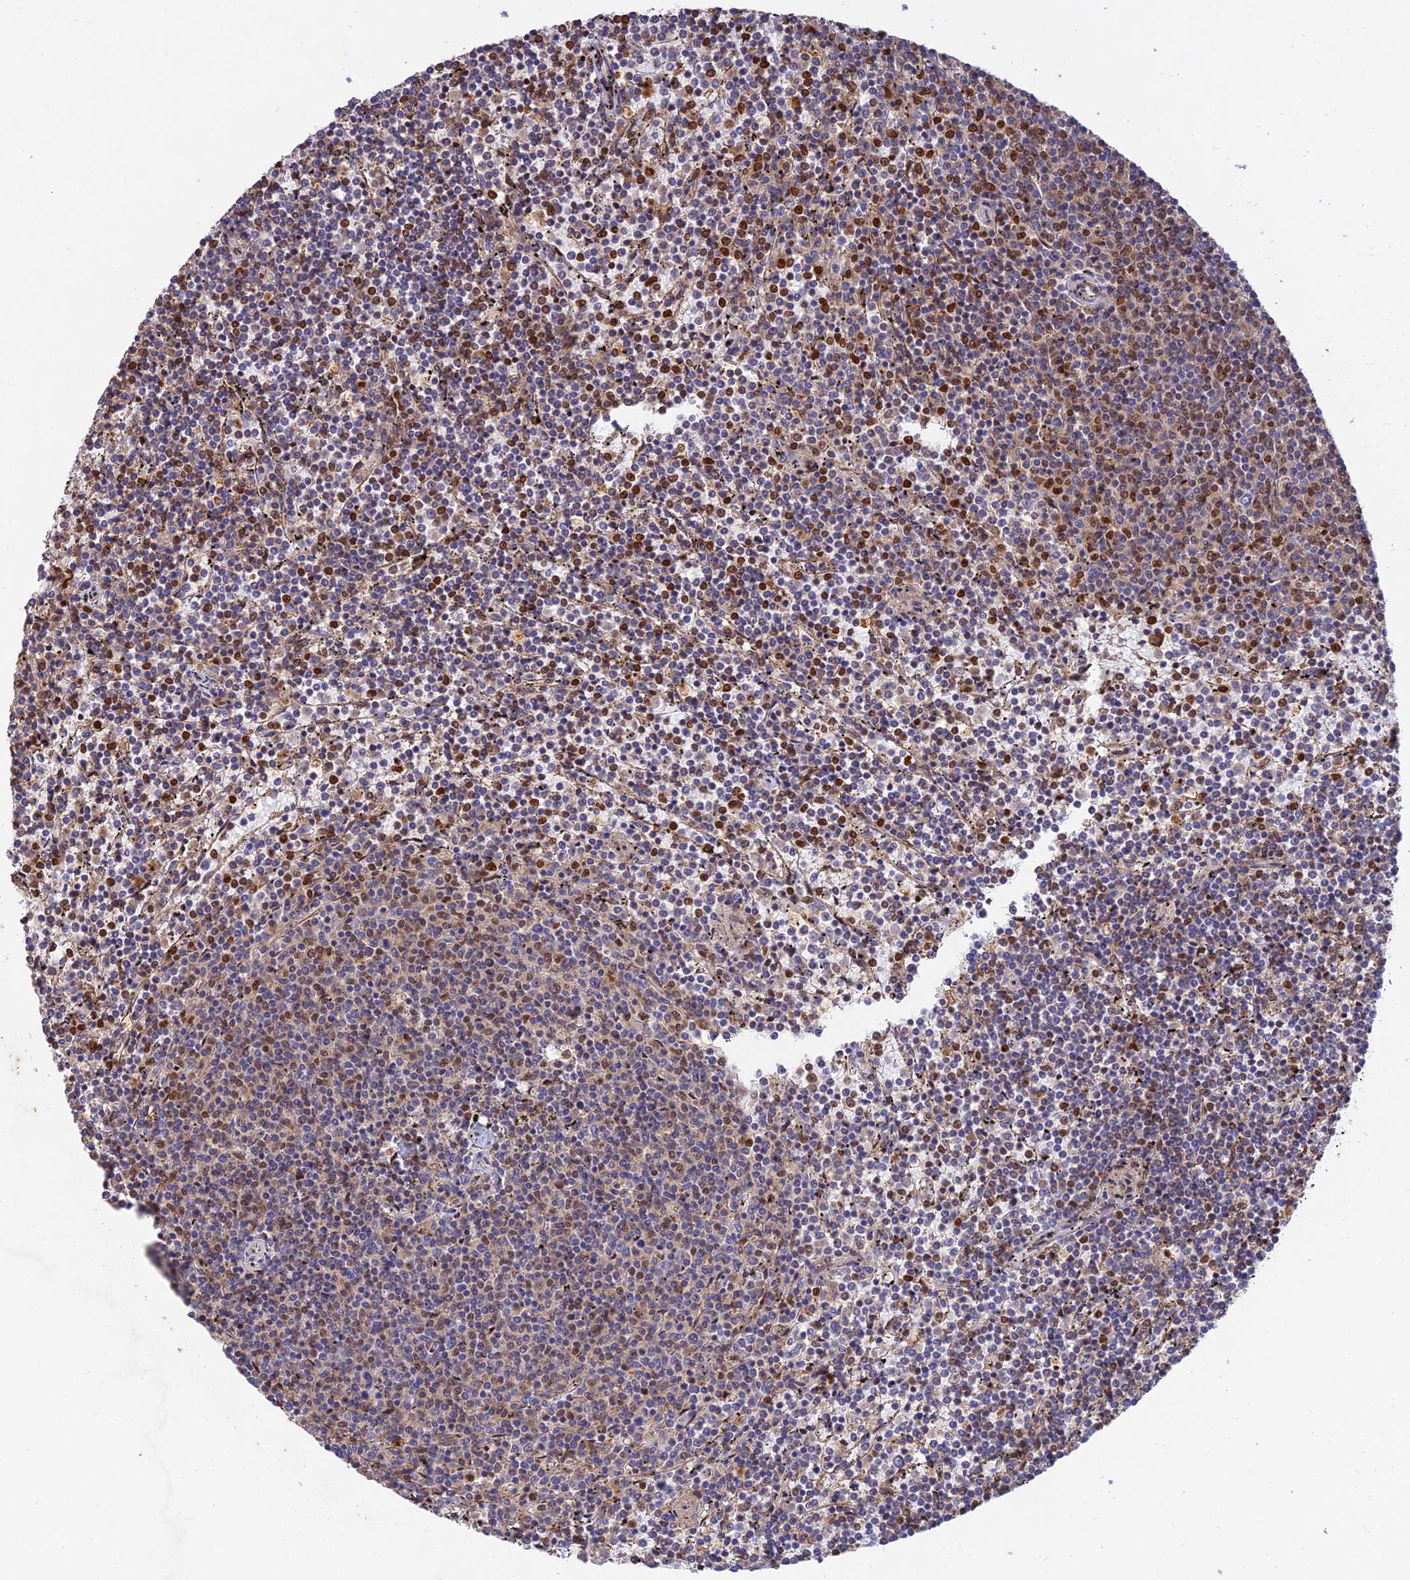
{"staining": {"intensity": "weak", "quantity": "<25%", "location": "cytoplasmic/membranous"}, "tissue": "lymphoma", "cell_type": "Tumor cells", "image_type": "cancer", "snomed": [{"axis": "morphology", "description": "Malignant lymphoma, non-Hodgkin's type, Low grade"}, {"axis": "topography", "description": "Spleen"}], "caption": "Image shows no protein positivity in tumor cells of low-grade malignant lymphoma, non-Hodgkin's type tissue.", "gene": "RELCH", "patient": {"sex": "female", "age": 50}}